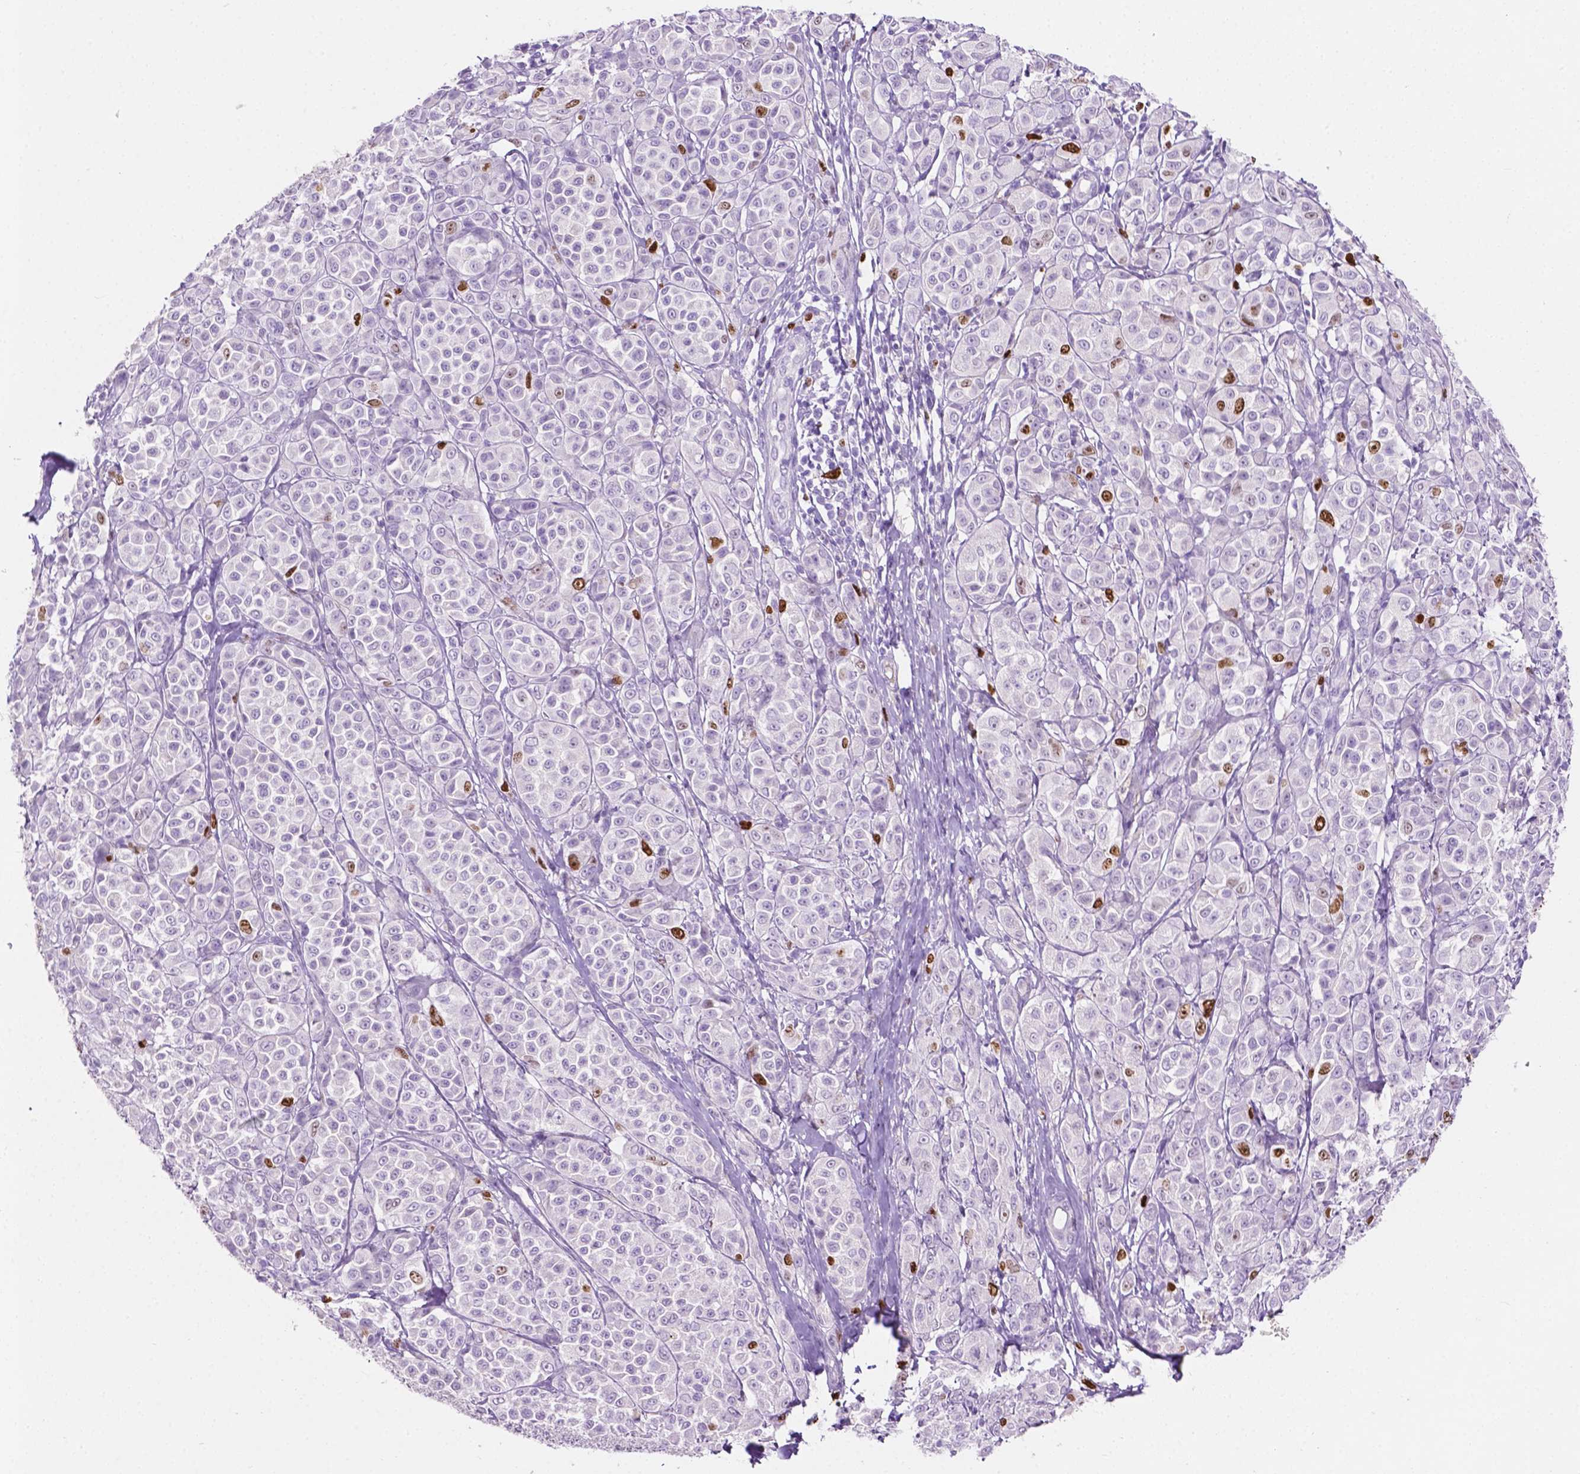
{"staining": {"intensity": "strong", "quantity": "<25%", "location": "nuclear"}, "tissue": "melanoma", "cell_type": "Tumor cells", "image_type": "cancer", "snomed": [{"axis": "morphology", "description": "Malignant melanoma, NOS"}, {"axis": "topography", "description": "Skin"}], "caption": "Malignant melanoma was stained to show a protein in brown. There is medium levels of strong nuclear positivity in approximately <25% of tumor cells.", "gene": "SIAH2", "patient": {"sex": "male", "age": 89}}